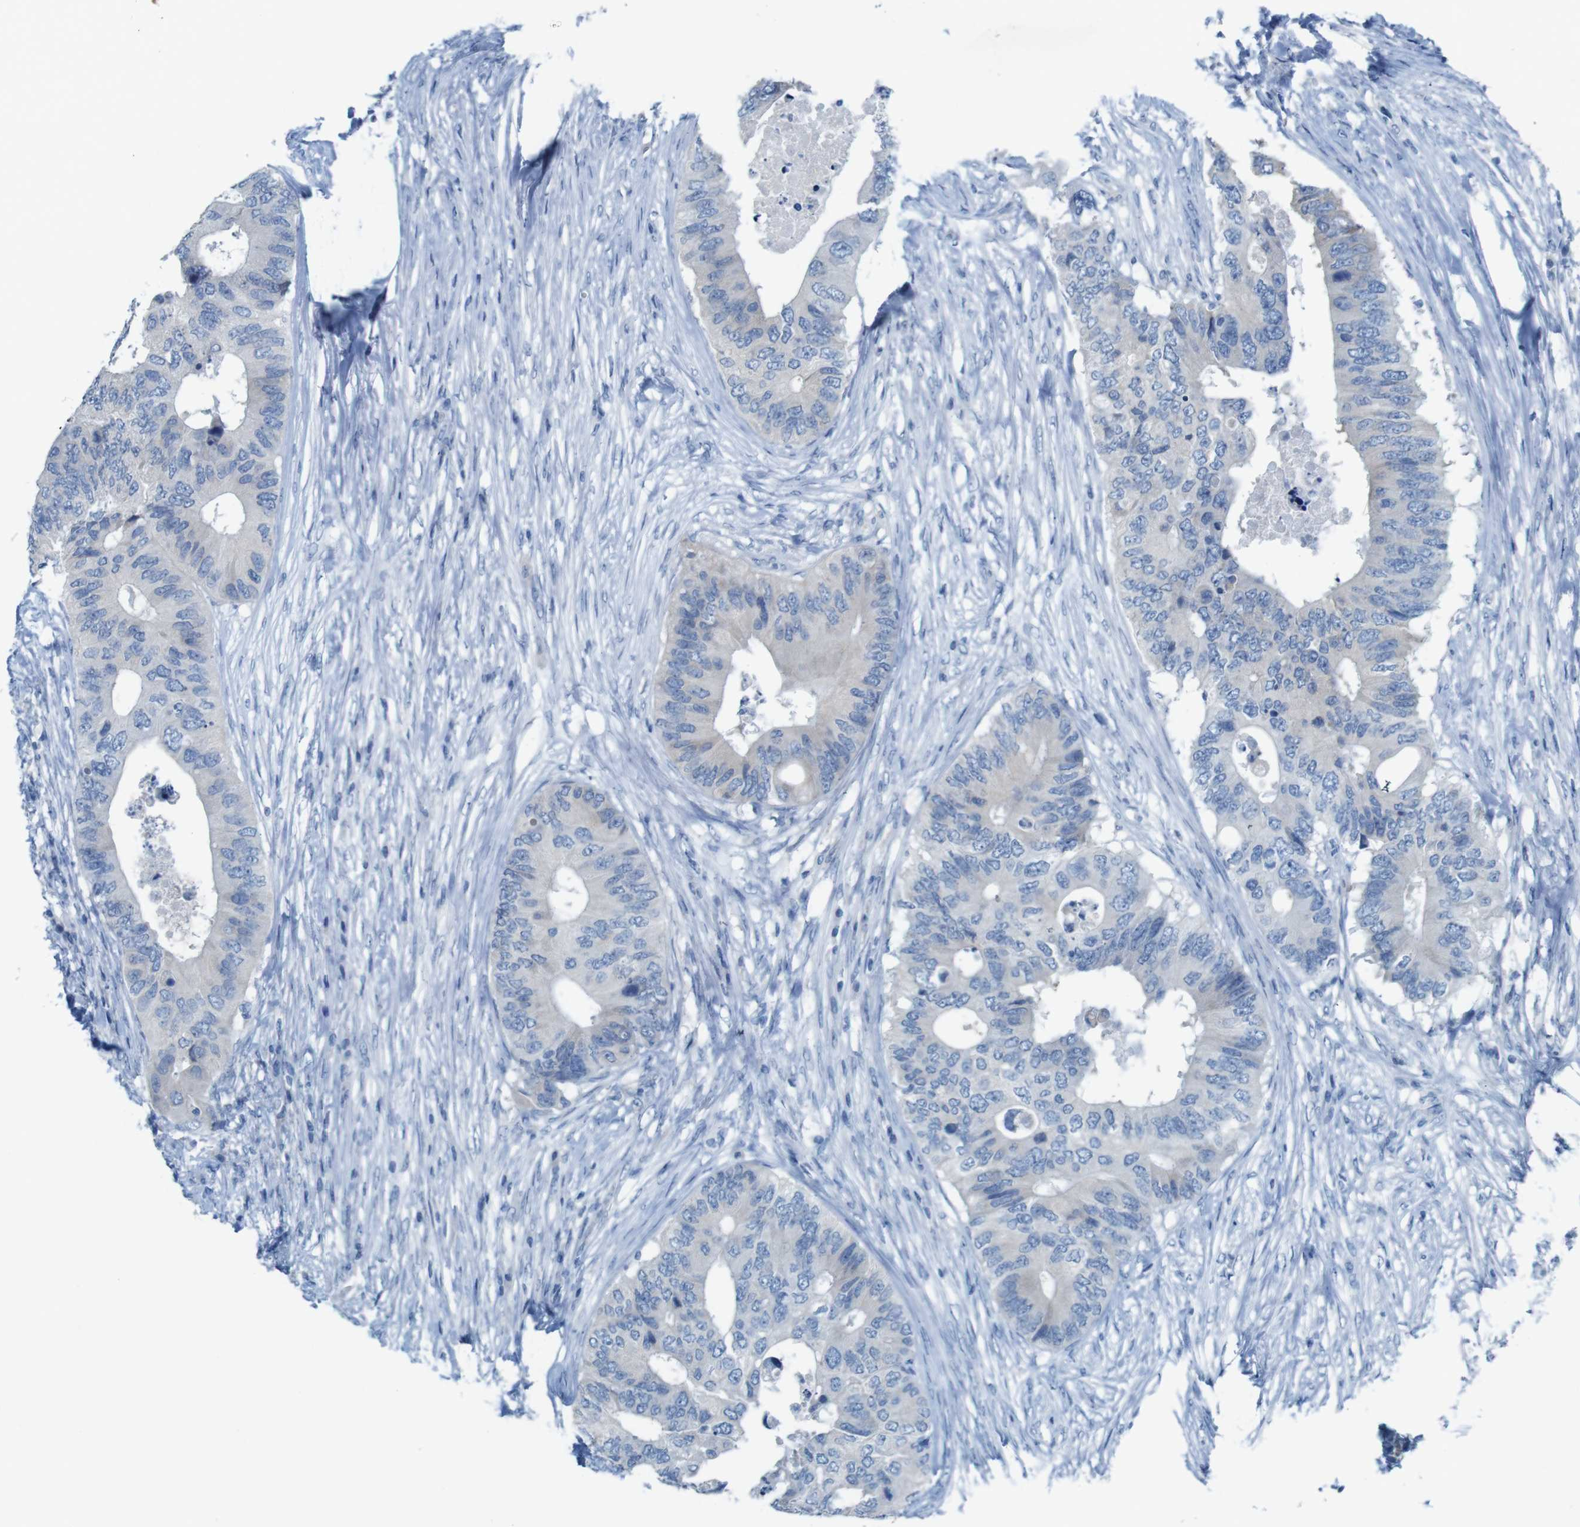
{"staining": {"intensity": "negative", "quantity": "none", "location": "none"}, "tissue": "colorectal cancer", "cell_type": "Tumor cells", "image_type": "cancer", "snomed": [{"axis": "morphology", "description": "Adenocarcinoma, NOS"}, {"axis": "topography", "description": "Colon"}], "caption": "Tumor cells are negative for protein expression in human colorectal cancer (adenocarcinoma).", "gene": "MOGAT3", "patient": {"sex": "male", "age": 71}}